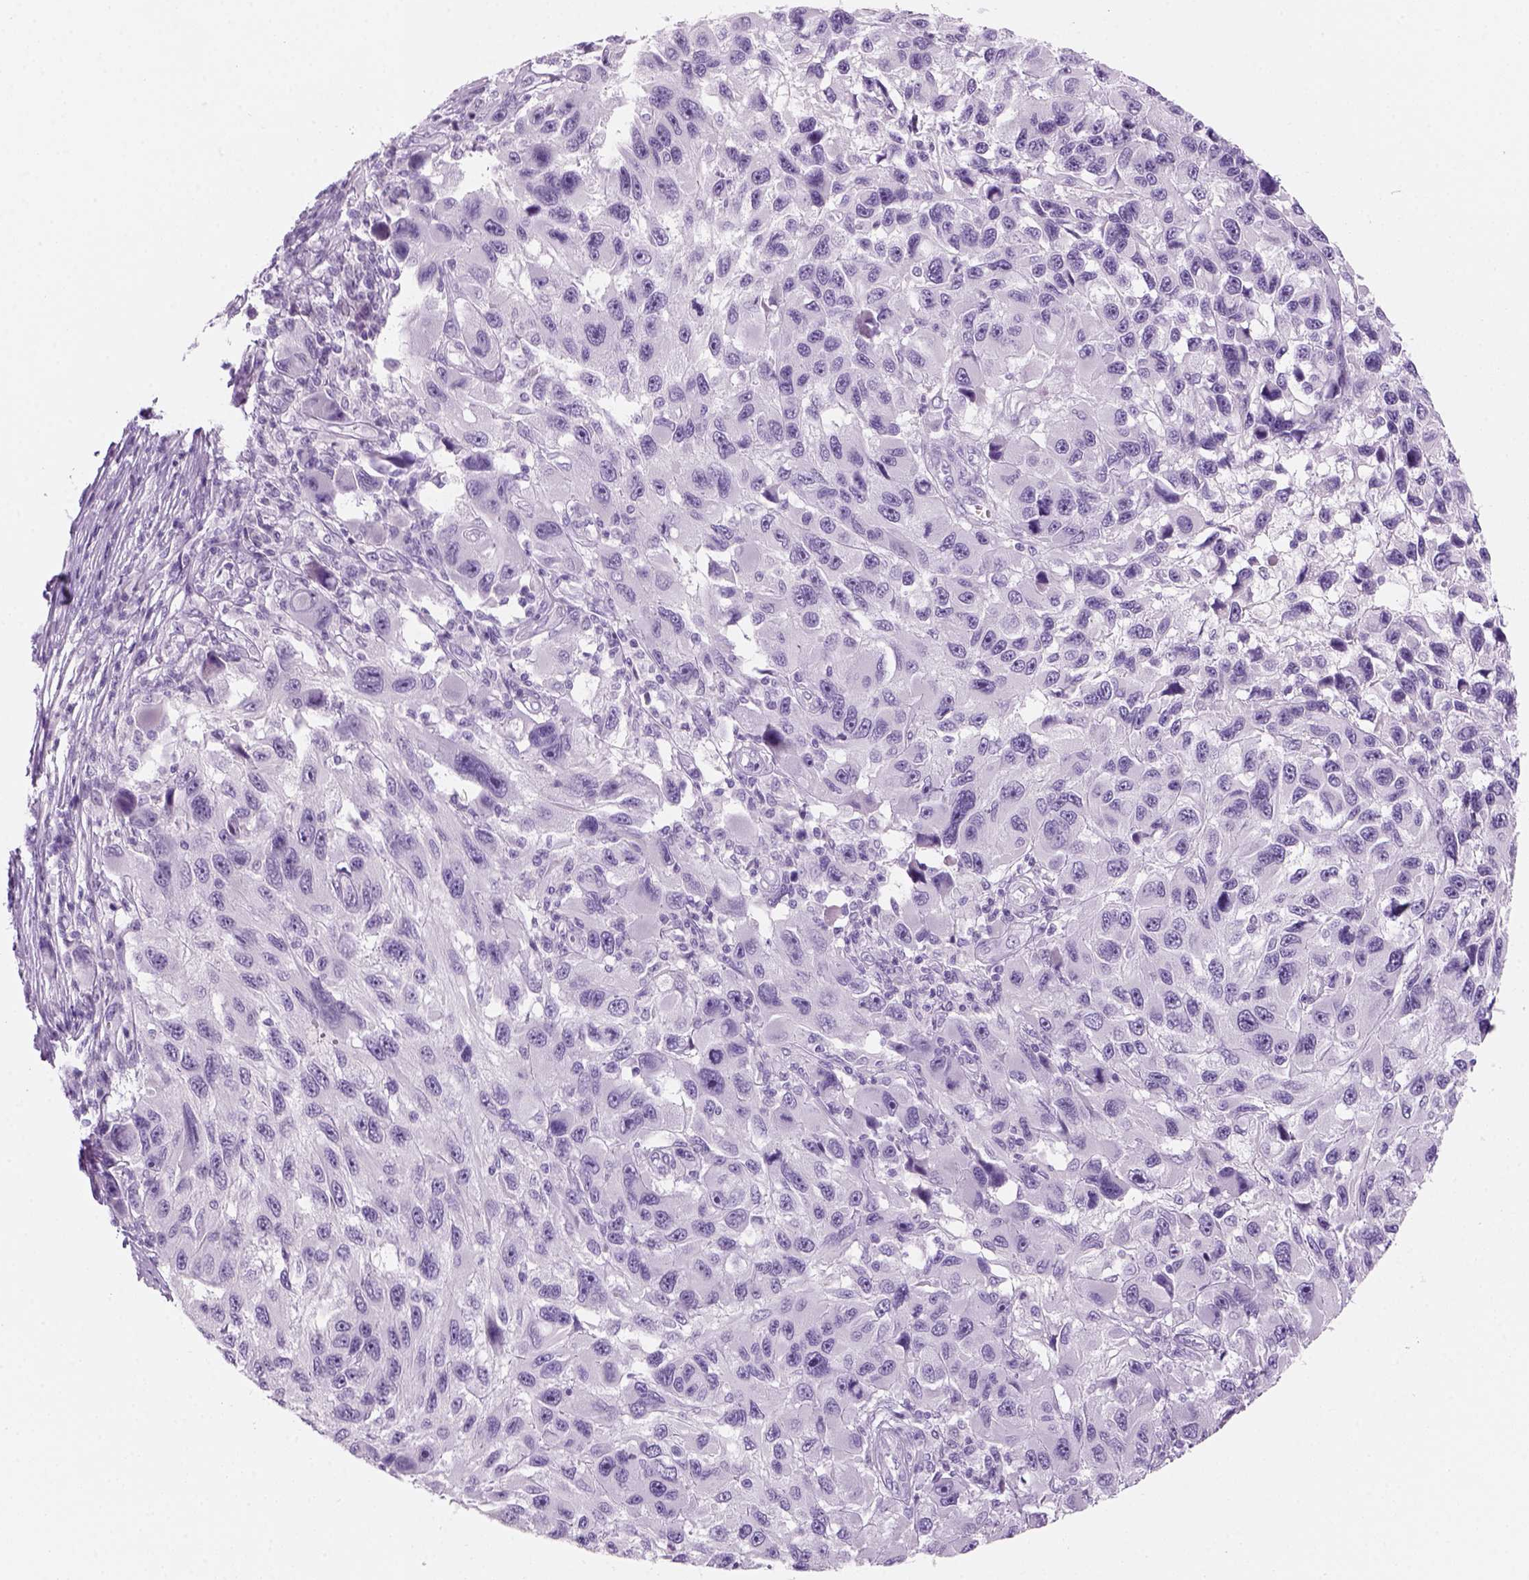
{"staining": {"intensity": "negative", "quantity": "none", "location": "none"}, "tissue": "melanoma", "cell_type": "Tumor cells", "image_type": "cancer", "snomed": [{"axis": "morphology", "description": "Malignant melanoma, NOS"}, {"axis": "topography", "description": "Skin"}], "caption": "High magnification brightfield microscopy of malignant melanoma stained with DAB (brown) and counterstained with hematoxylin (blue): tumor cells show no significant expression.", "gene": "KRTAP11-1", "patient": {"sex": "male", "age": 53}}